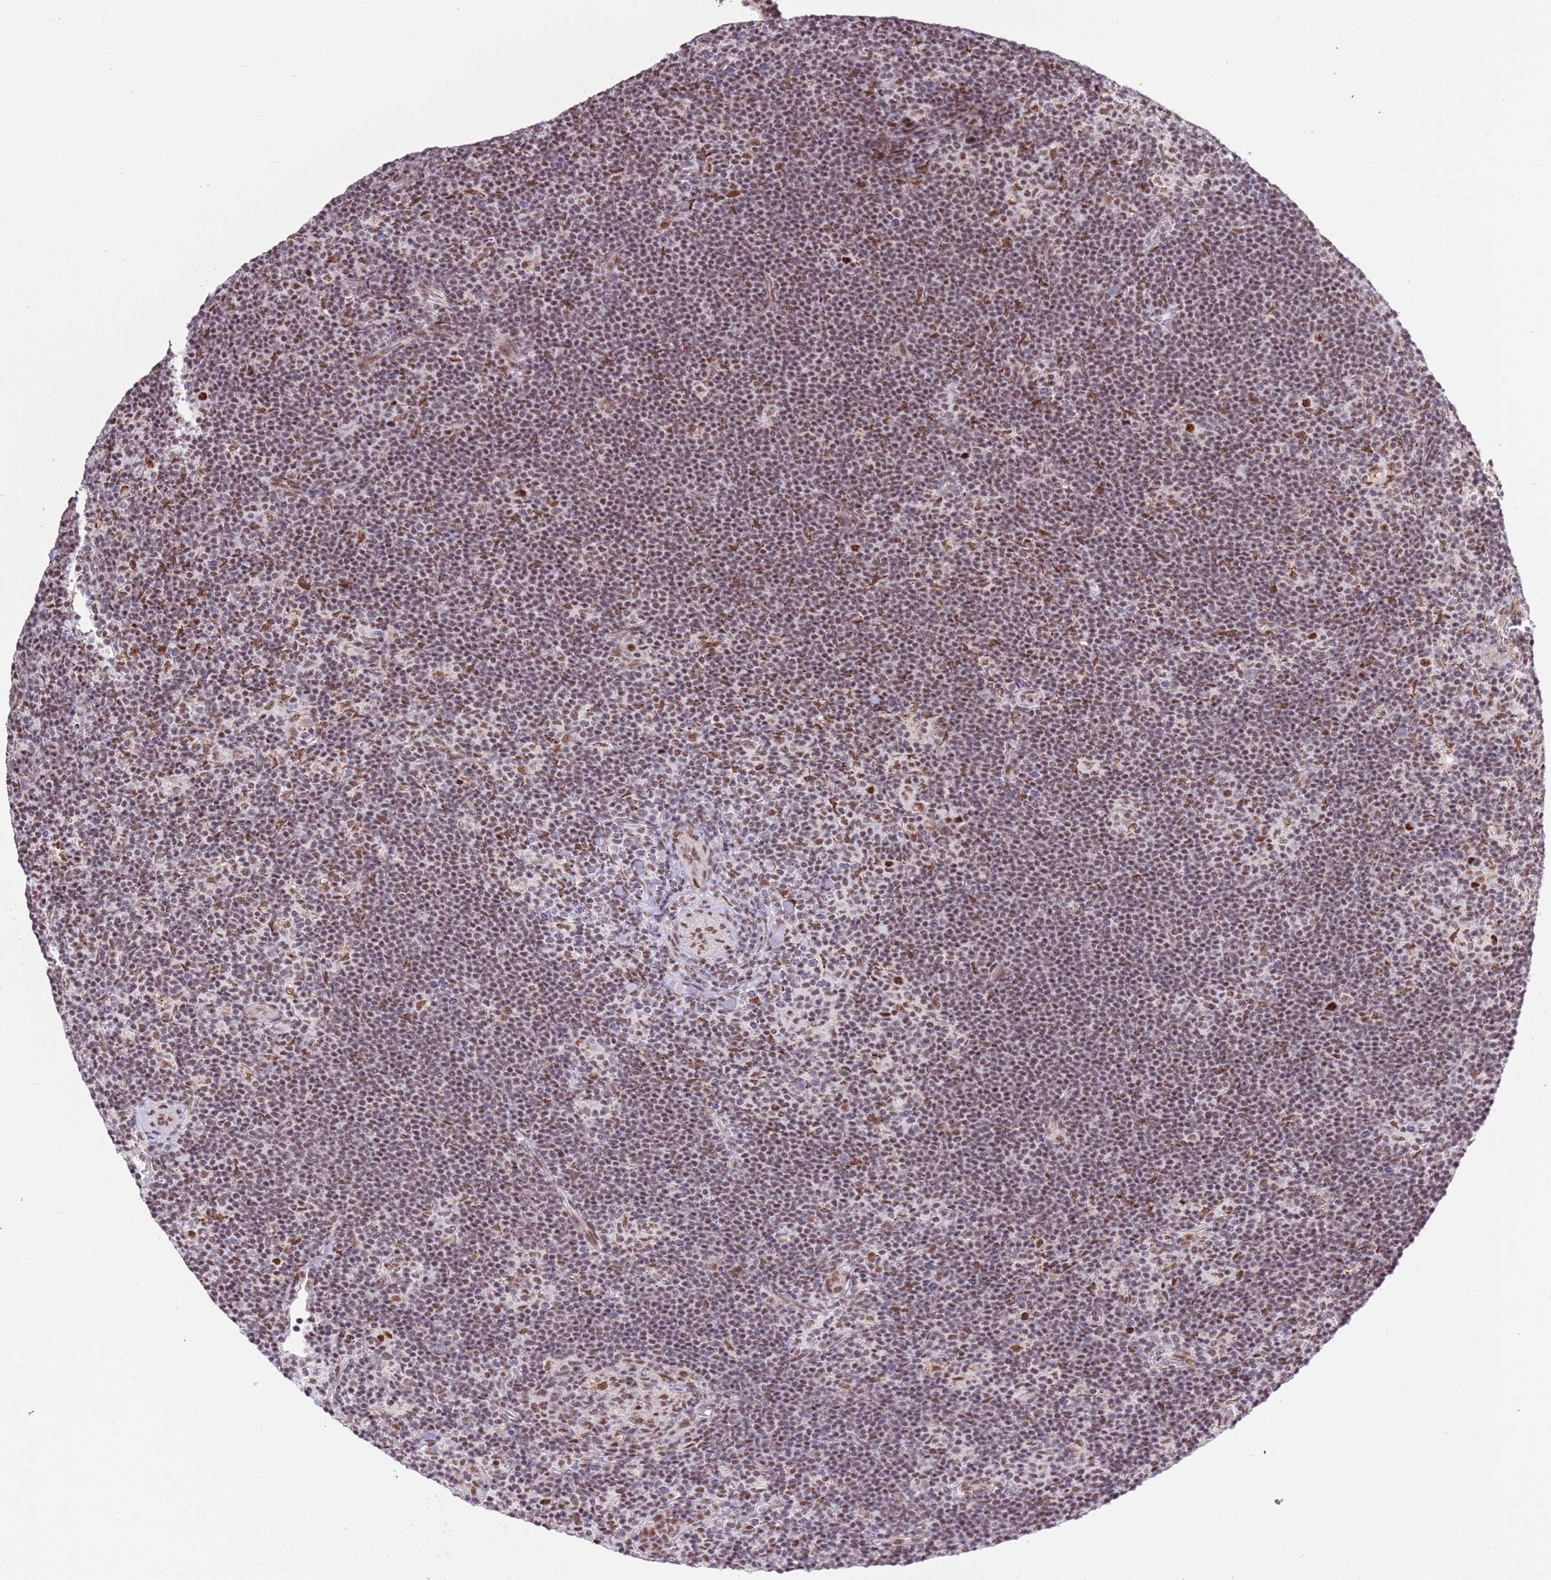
{"staining": {"intensity": "strong", "quantity": ">75%", "location": "nuclear"}, "tissue": "lymphoma", "cell_type": "Tumor cells", "image_type": "cancer", "snomed": [{"axis": "morphology", "description": "Hodgkin's disease, NOS"}, {"axis": "topography", "description": "Lymph node"}], "caption": "Human lymphoma stained for a protein (brown) shows strong nuclear positive staining in approximately >75% of tumor cells.", "gene": "AKAP8L", "patient": {"sex": "female", "age": 57}}